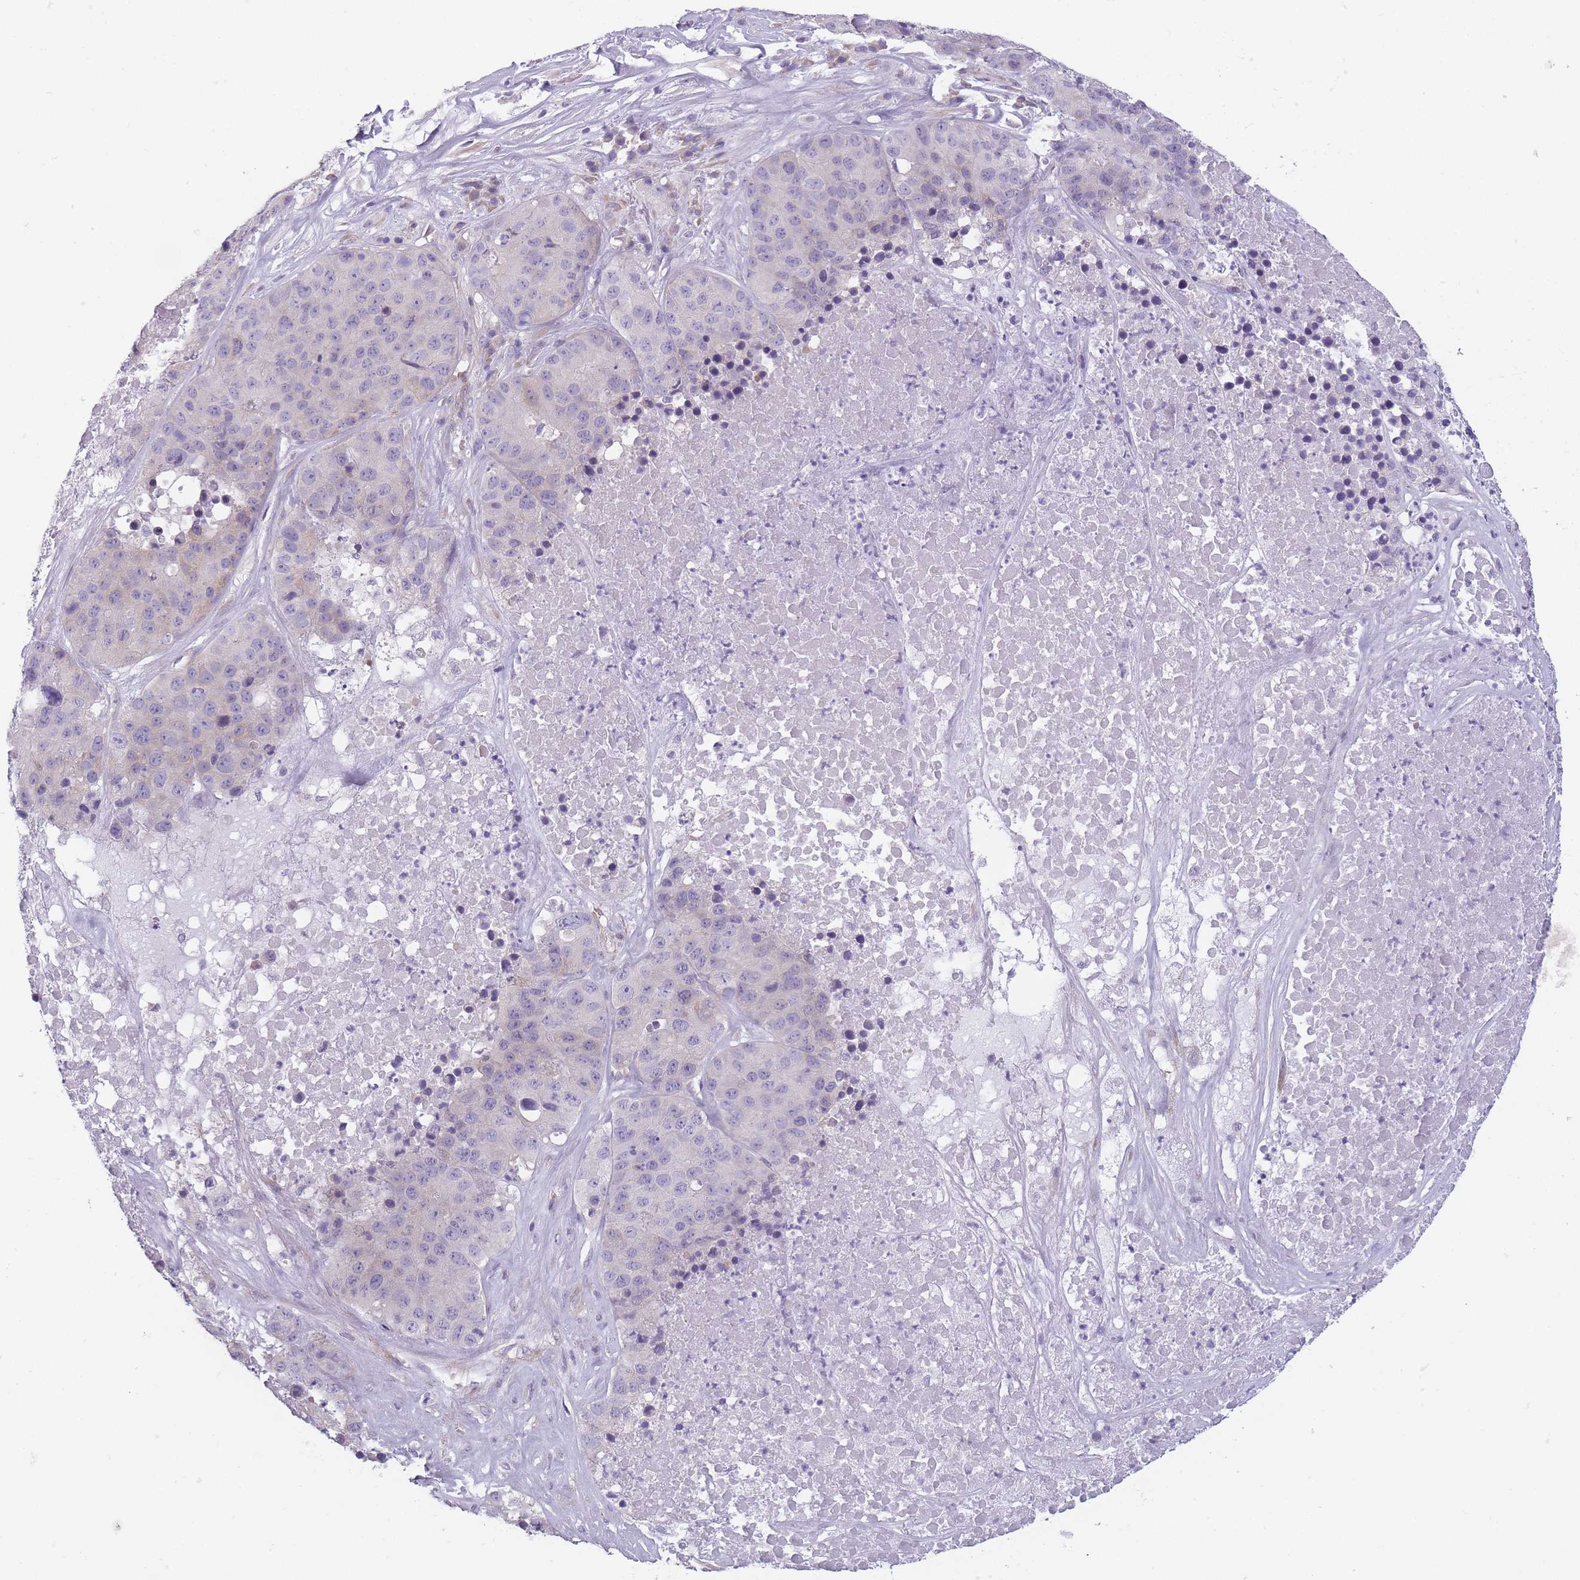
{"staining": {"intensity": "negative", "quantity": "none", "location": "none"}, "tissue": "stomach cancer", "cell_type": "Tumor cells", "image_type": "cancer", "snomed": [{"axis": "morphology", "description": "Adenocarcinoma, NOS"}, {"axis": "topography", "description": "Stomach"}], "caption": "Adenocarcinoma (stomach) stained for a protein using immunohistochemistry (IHC) exhibits no staining tumor cells.", "gene": "OR6B3", "patient": {"sex": "male", "age": 71}}